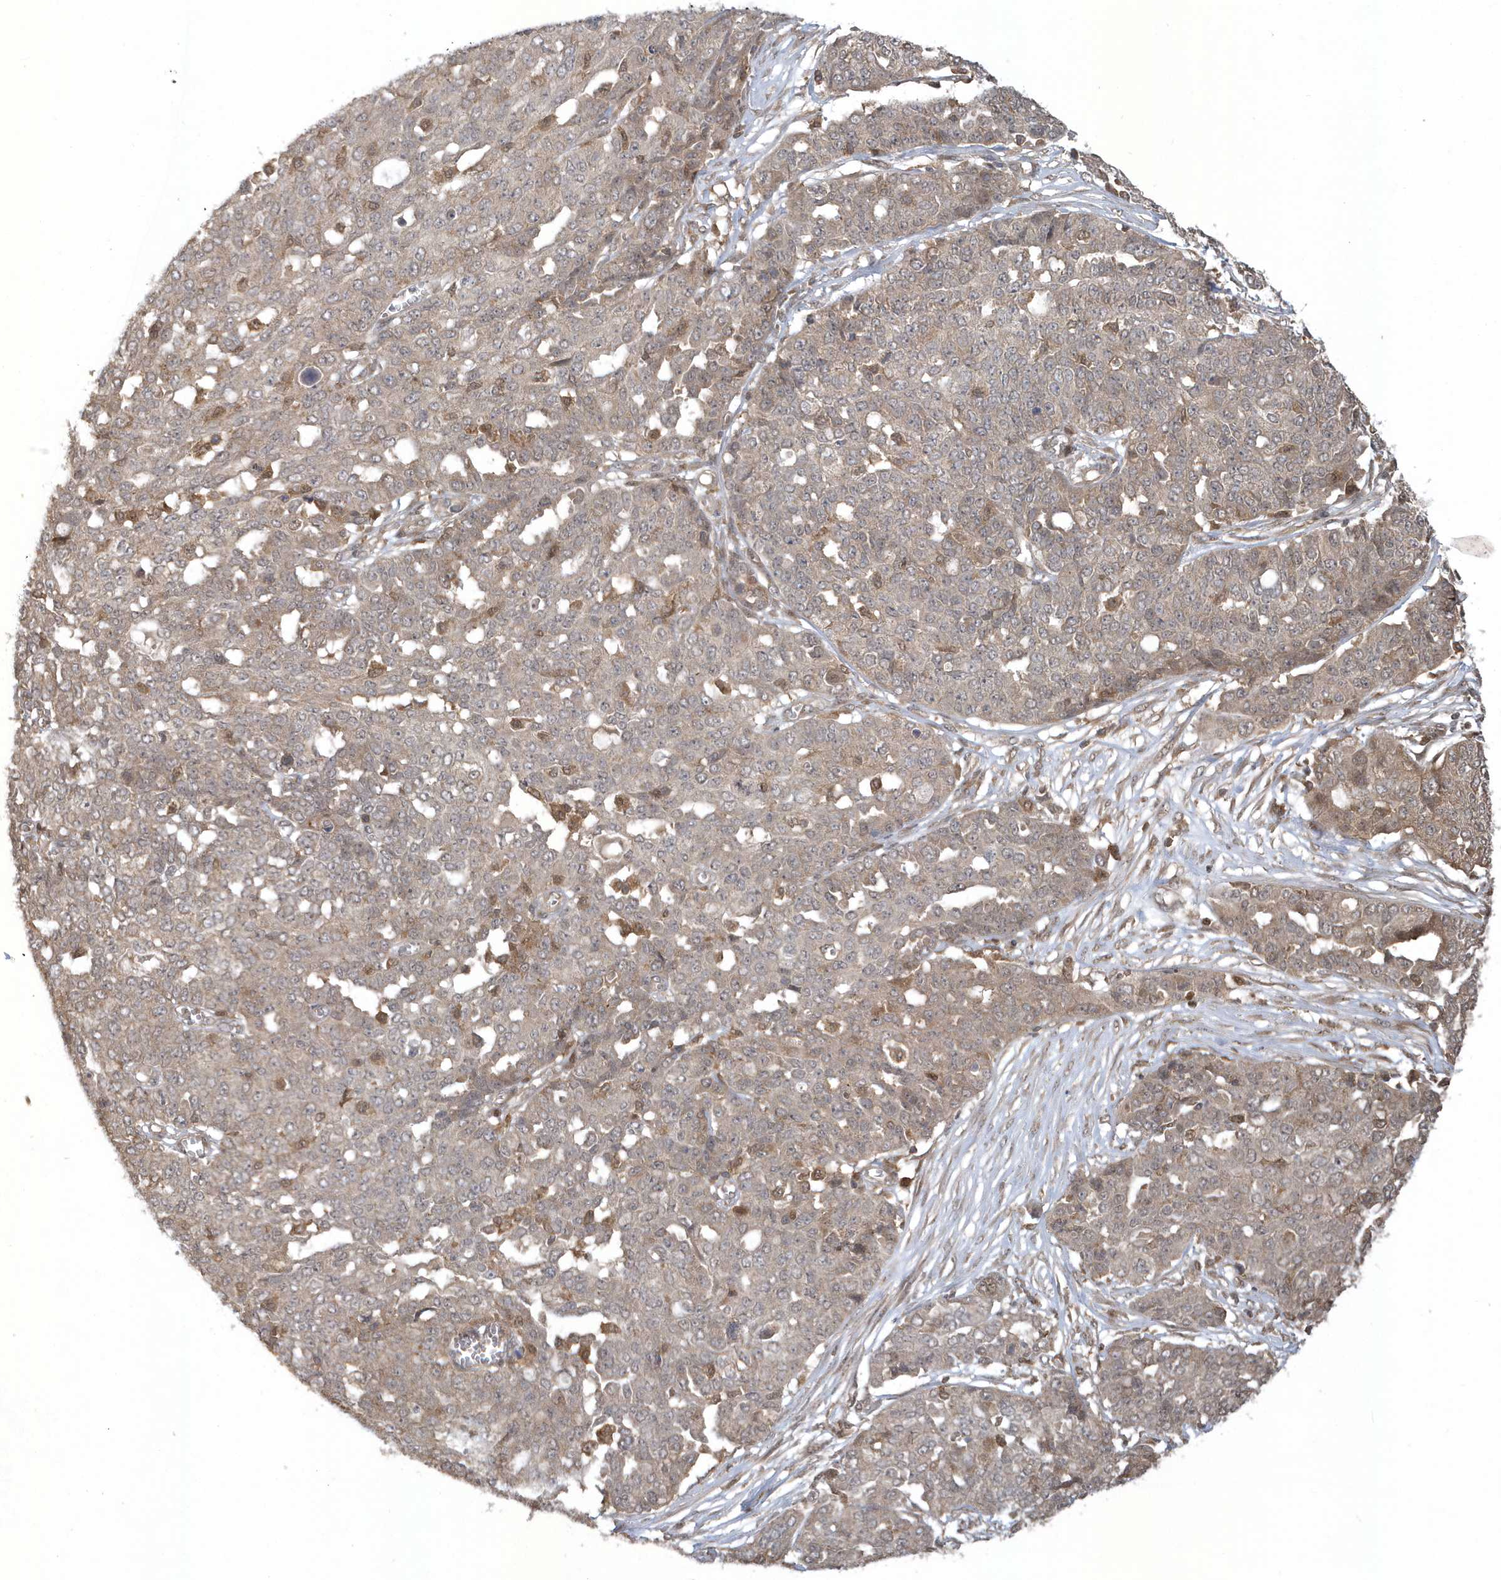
{"staining": {"intensity": "moderate", "quantity": "25%-75%", "location": "cytoplasmic/membranous"}, "tissue": "ovarian cancer", "cell_type": "Tumor cells", "image_type": "cancer", "snomed": [{"axis": "morphology", "description": "Cystadenocarcinoma, serous, NOS"}, {"axis": "topography", "description": "Soft tissue"}, {"axis": "topography", "description": "Ovary"}], "caption": "Ovarian cancer (serous cystadenocarcinoma) stained with DAB (3,3'-diaminobenzidine) immunohistochemistry exhibits medium levels of moderate cytoplasmic/membranous positivity in approximately 25%-75% of tumor cells. Nuclei are stained in blue.", "gene": "LACC1", "patient": {"sex": "female", "age": 57}}